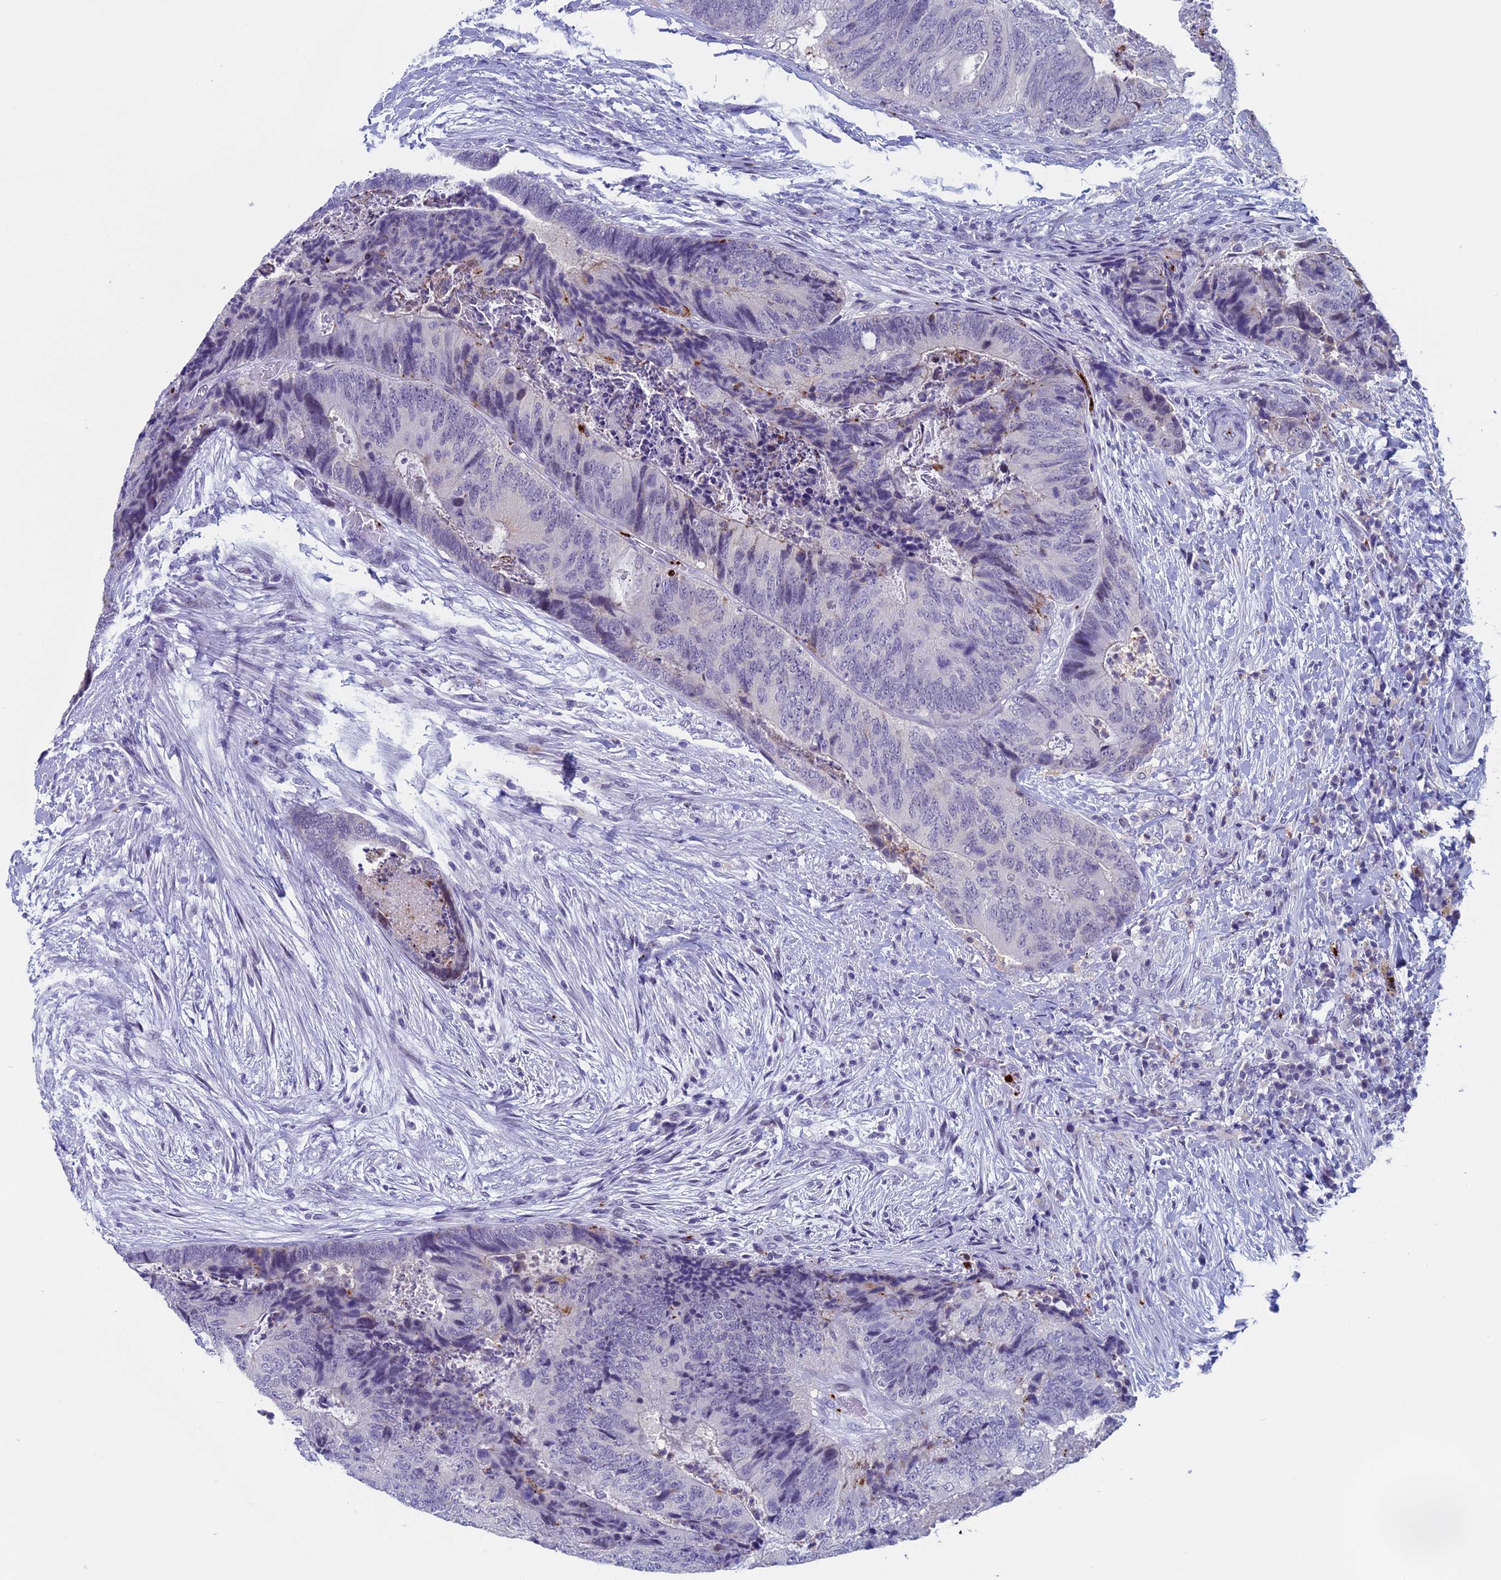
{"staining": {"intensity": "negative", "quantity": "none", "location": "none"}, "tissue": "colorectal cancer", "cell_type": "Tumor cells", "image_type": "cancer", "snomed": [{"axis": "morphology", "description": "Adenocarcinoma, NOS"}, {"axis": "topography", "description": "Colon"}], "caption": "IHC of colorectal adenocarcinoma shows no positivity in tumor cells.", "gene": "AIFM2", "patient": {"sex": "female", "age": 67}}